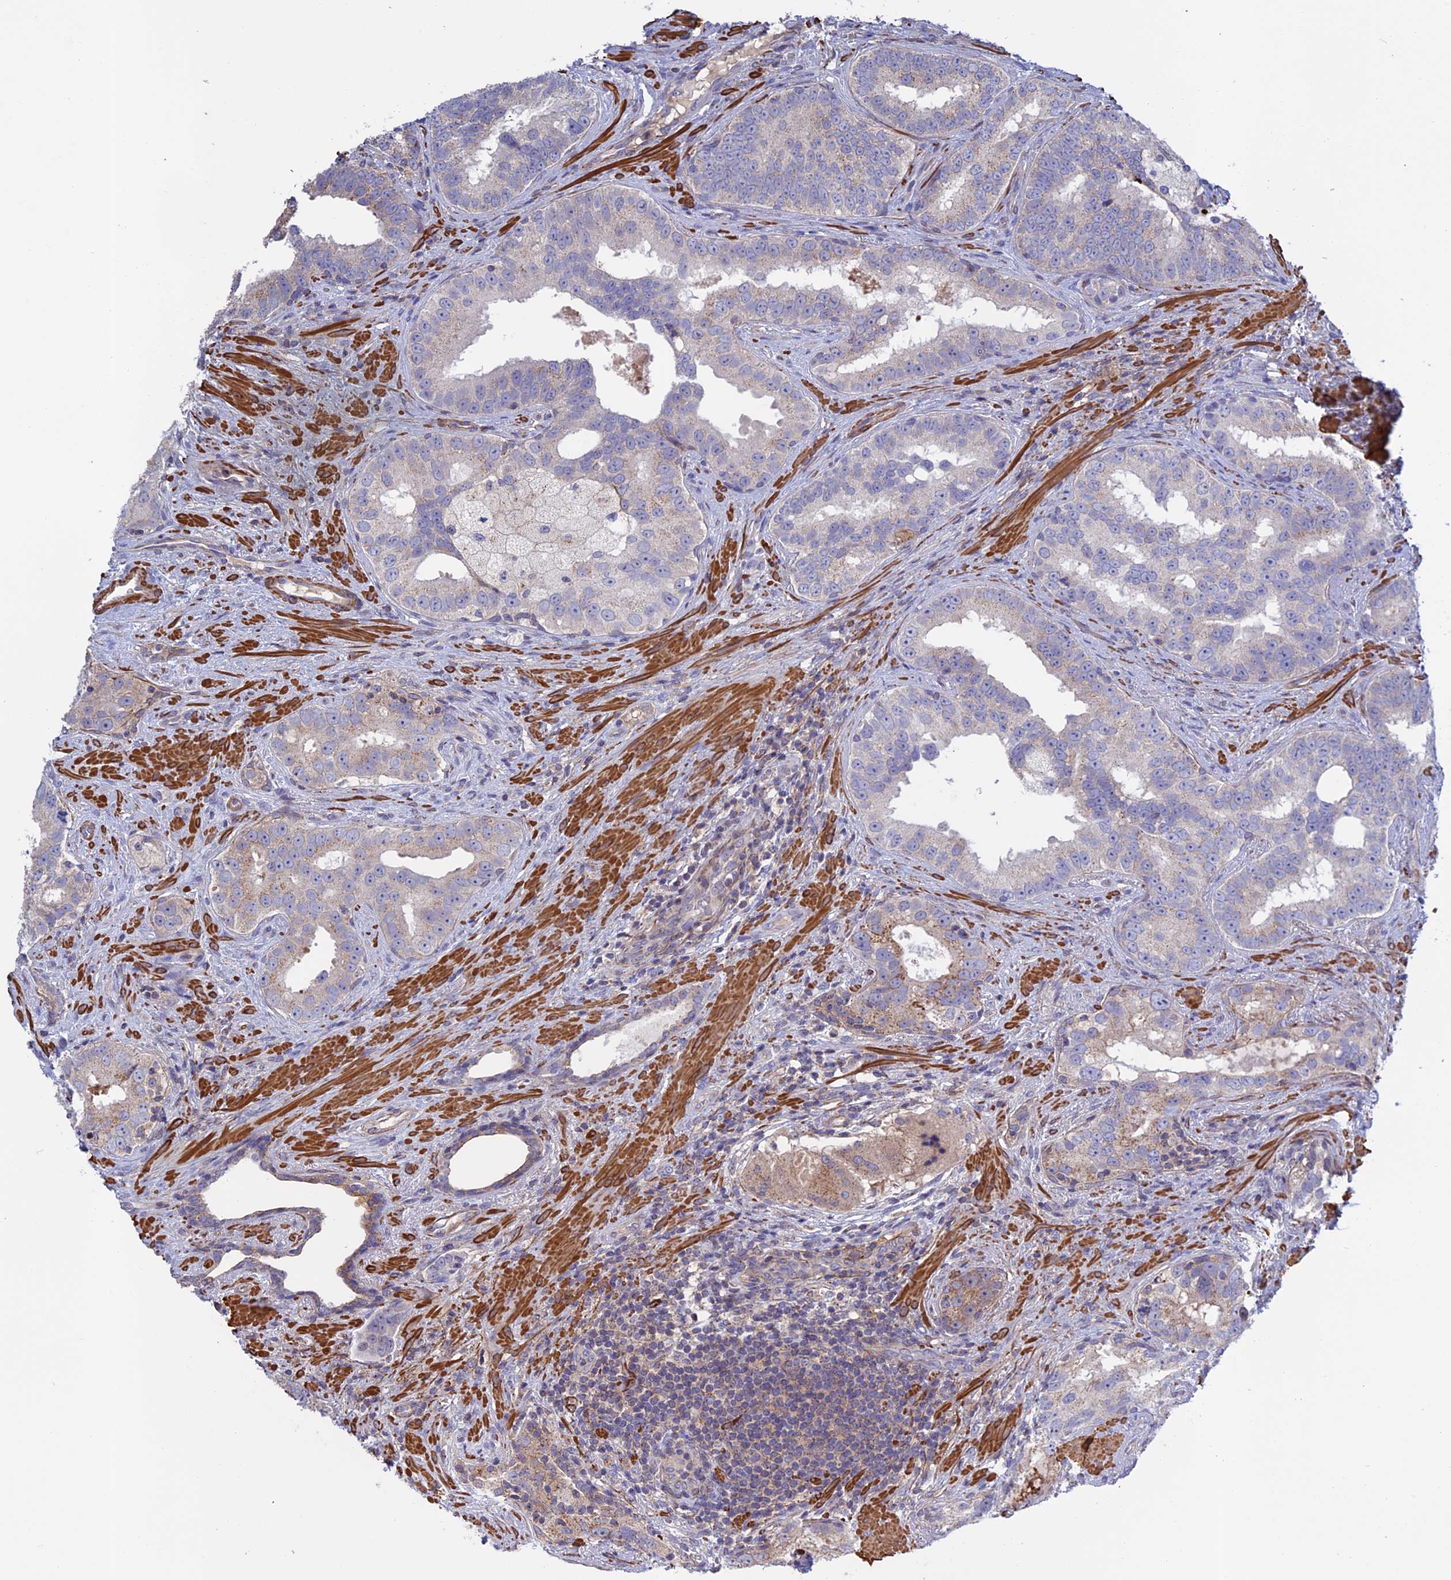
{"staining": {"intensity": "negative", "quantity": "none", "location": "none"}, "tissue": "prostate cancer", "cell_type": "Tumor cells", "image_type": "cancer", "snomed": [{"axis": "morphology", "description": "Adenocarcinoma, High grade"}, {"axis": "topography", "description": "Prostate"}], "caption": "DAB (3,3'-diaminobenzidine) immunohistochemical staining of high-grade adenocarcinoma (prostate) demonstrates no significant staining in tumor cells.", "gene": "LYPD5", "patient": {"sex": "male", "age": 70}}